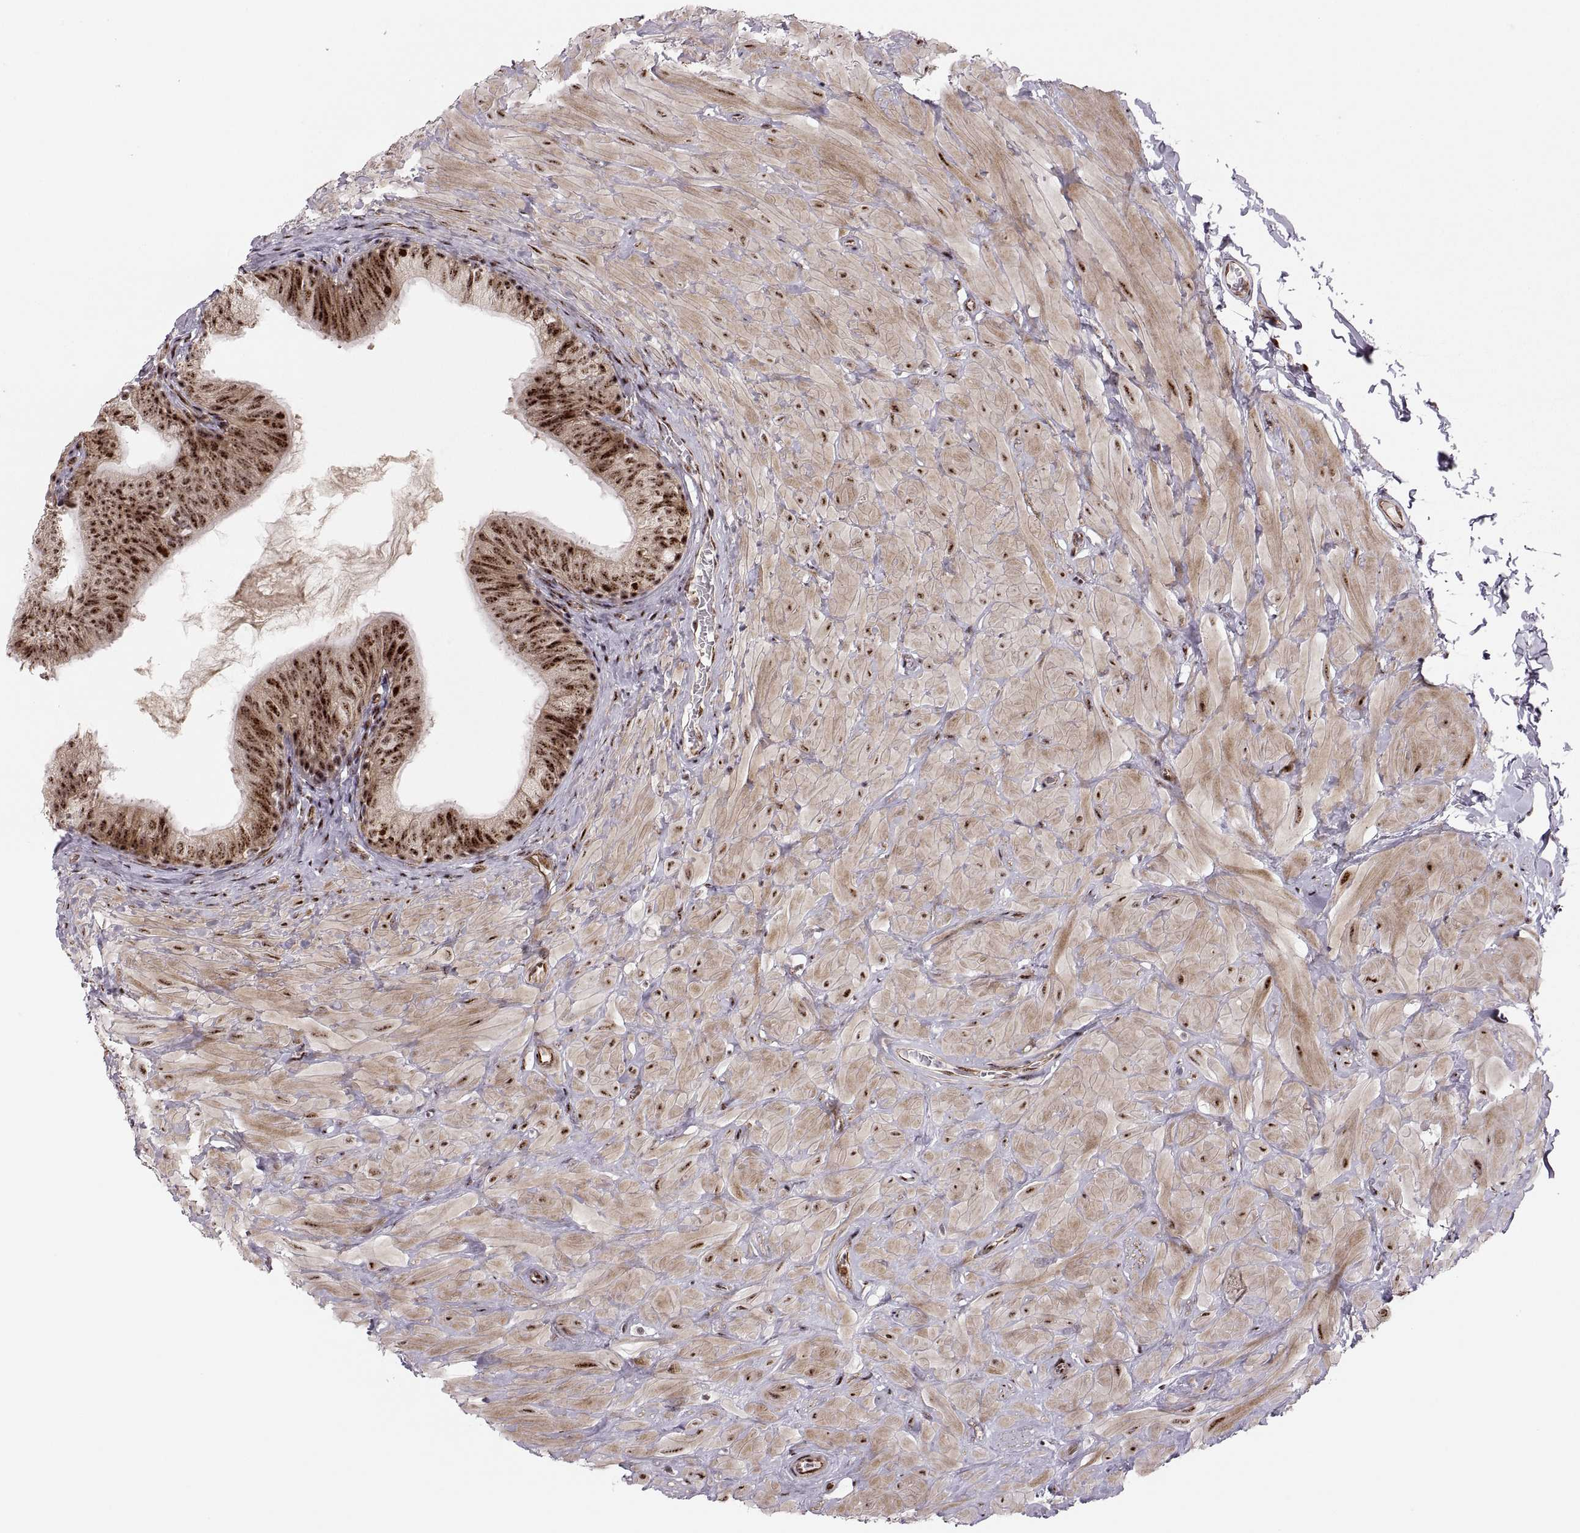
{"staining": {"intensity": "strong", "quantity": ">75%", "location": "cytoplasmic/membranous,nuclear"}, "tissue": "epididymis", "cell_type": "Glandular cells", "image_type": "normal", "snomed": [{"axis": "morphology", "description": "Normal tissue, NOS"}, {"axis": "topography", "description": "Epididymis"}, {"axis": "topography", "description": "Vas deferens"}], "caption": "Epididymis stained with immunohistochemistry exhibits strong cytoplasmic/membranous,nuclear expression in approximately >75% of glandular cells.", "gene": "ZCCHC17", "patient": {"sex": "male", "age": 23}}